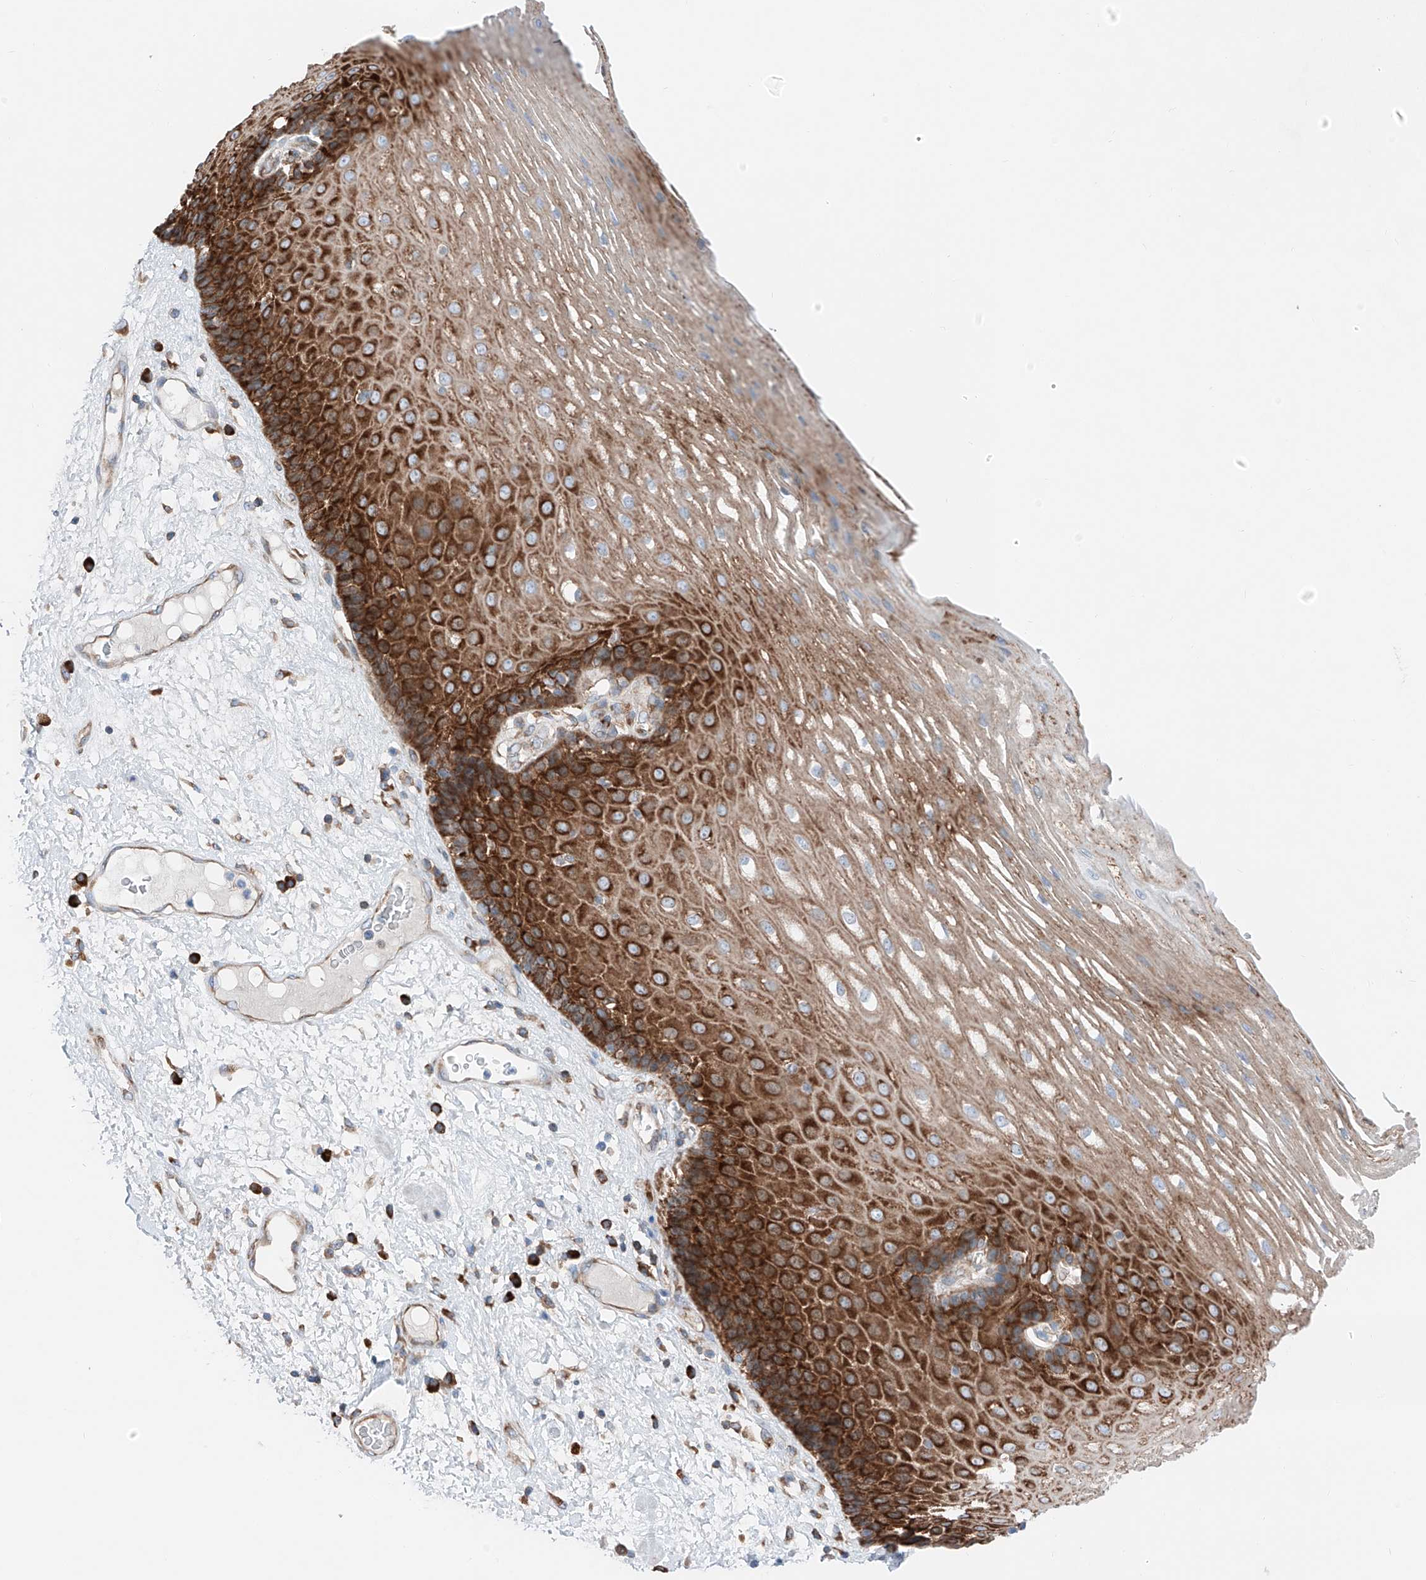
{"staining": {"intensity": "strong", "quantity": ">75%", "location": "cytoplasmic/membranous"}, "tissue": "esophagus", "cell_type": "Squamous epithelial cells", "image_type": "normal", "snomed": [{"axis": "morphology", "description": "Normal tissue, NOS"}, {"axis": "morphology", "description": "Adenocarcinoma, NOS"}, {"axis": "topography", "description": "Esophagus"}], "caption": "The histopathology image shows staining of benign esophagus, revealing strong cytoplasmic/membranous protein expression (brown color) within squamous epithelial cells.", "gene": "CRELD1", "patient": {"sex": "male", "age": 62}}